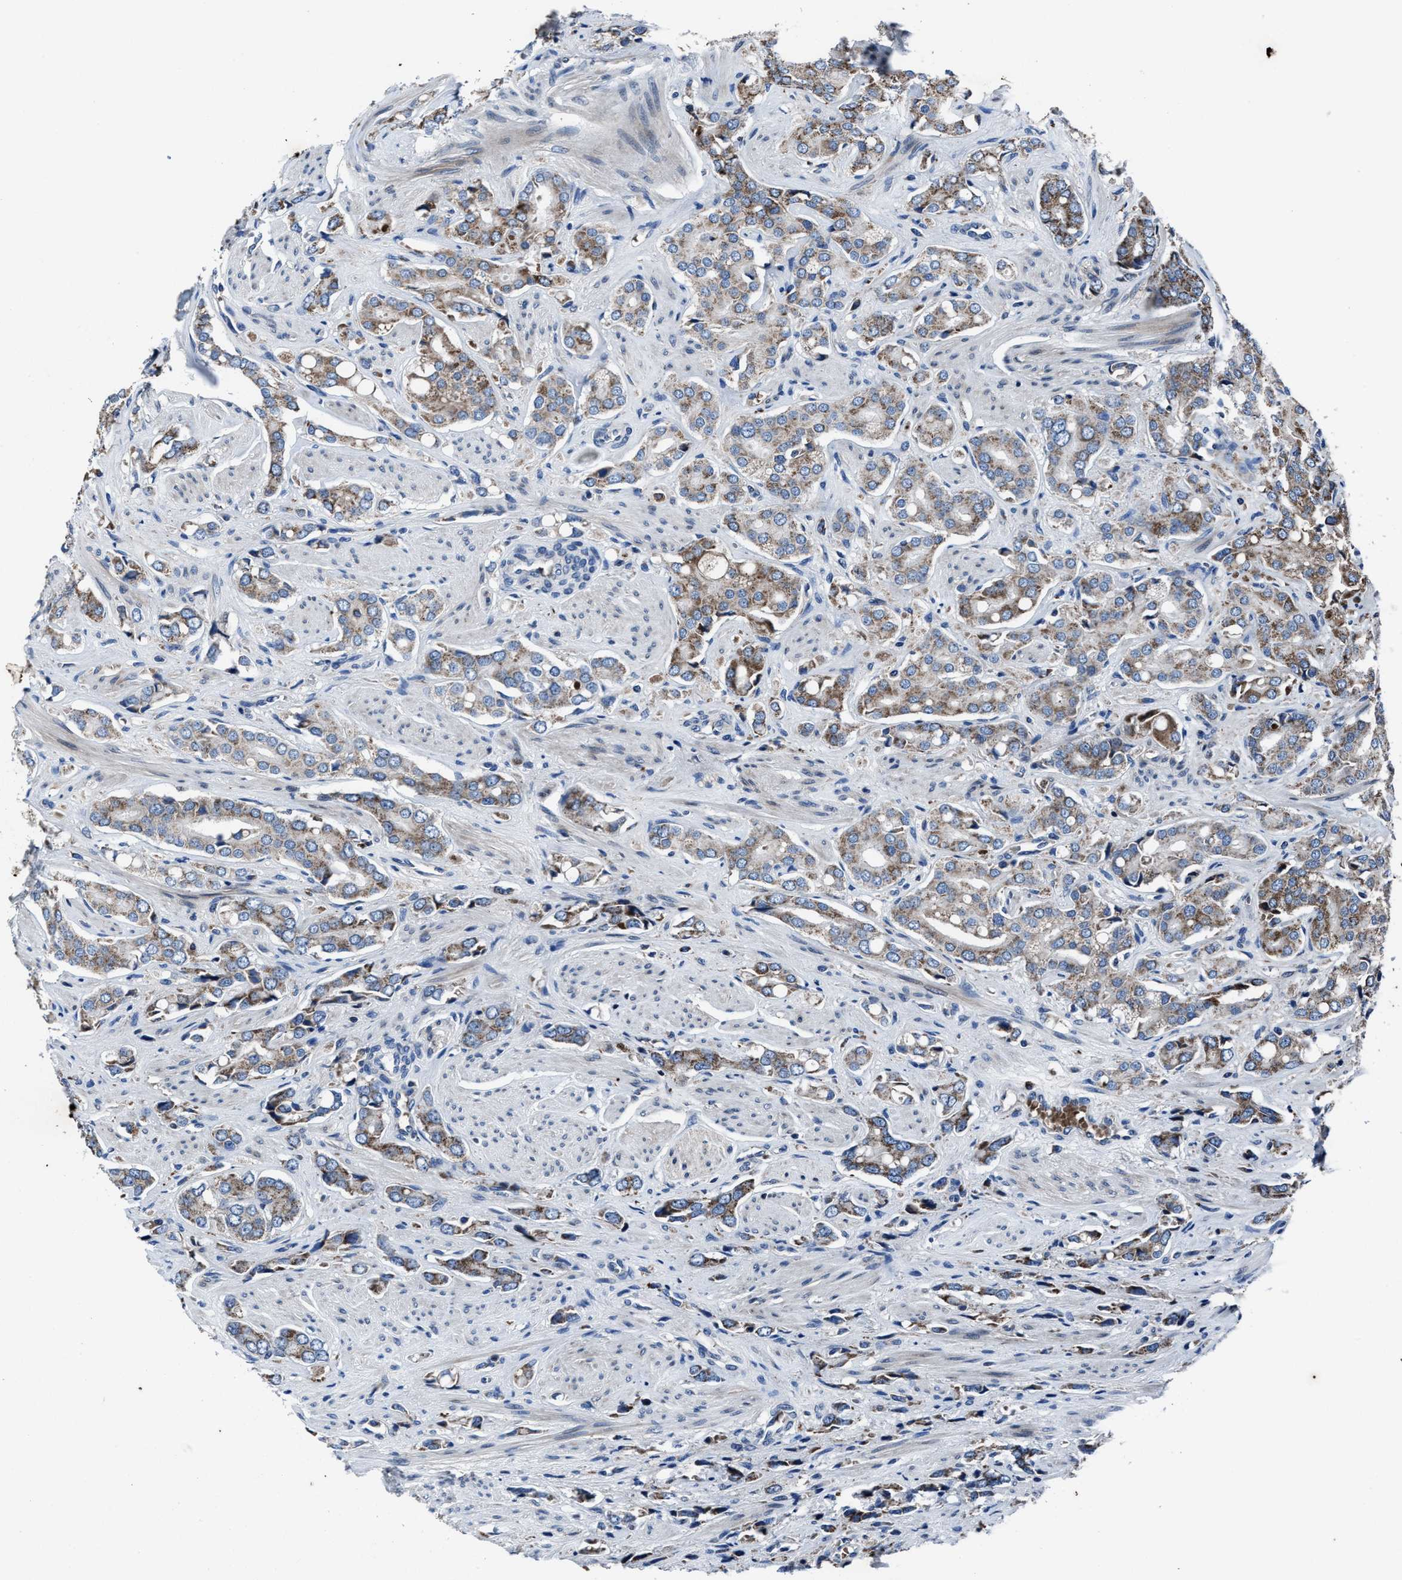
{"staining": {"intensity": "moderate", "quantity": ">75%", "location": "cytoplasmic/membranous"}, "tissue": "prostate cancer", "cell_type": "Tumor cells", "image_type": "cancer", "snomed": [{"axis": "morphology", "description": "Adenocarcinoma, High grade"}, {"axis": "topography", "description": "Prostate"}], "caption": "High-grade adenocarcinoma (prostate) tissue demonstrates moderate cytoplasmic/membranous expression in about >75% of tumor cells", "gene": "CACNA1D", "patient": {"sex": "male", "age": 52}}